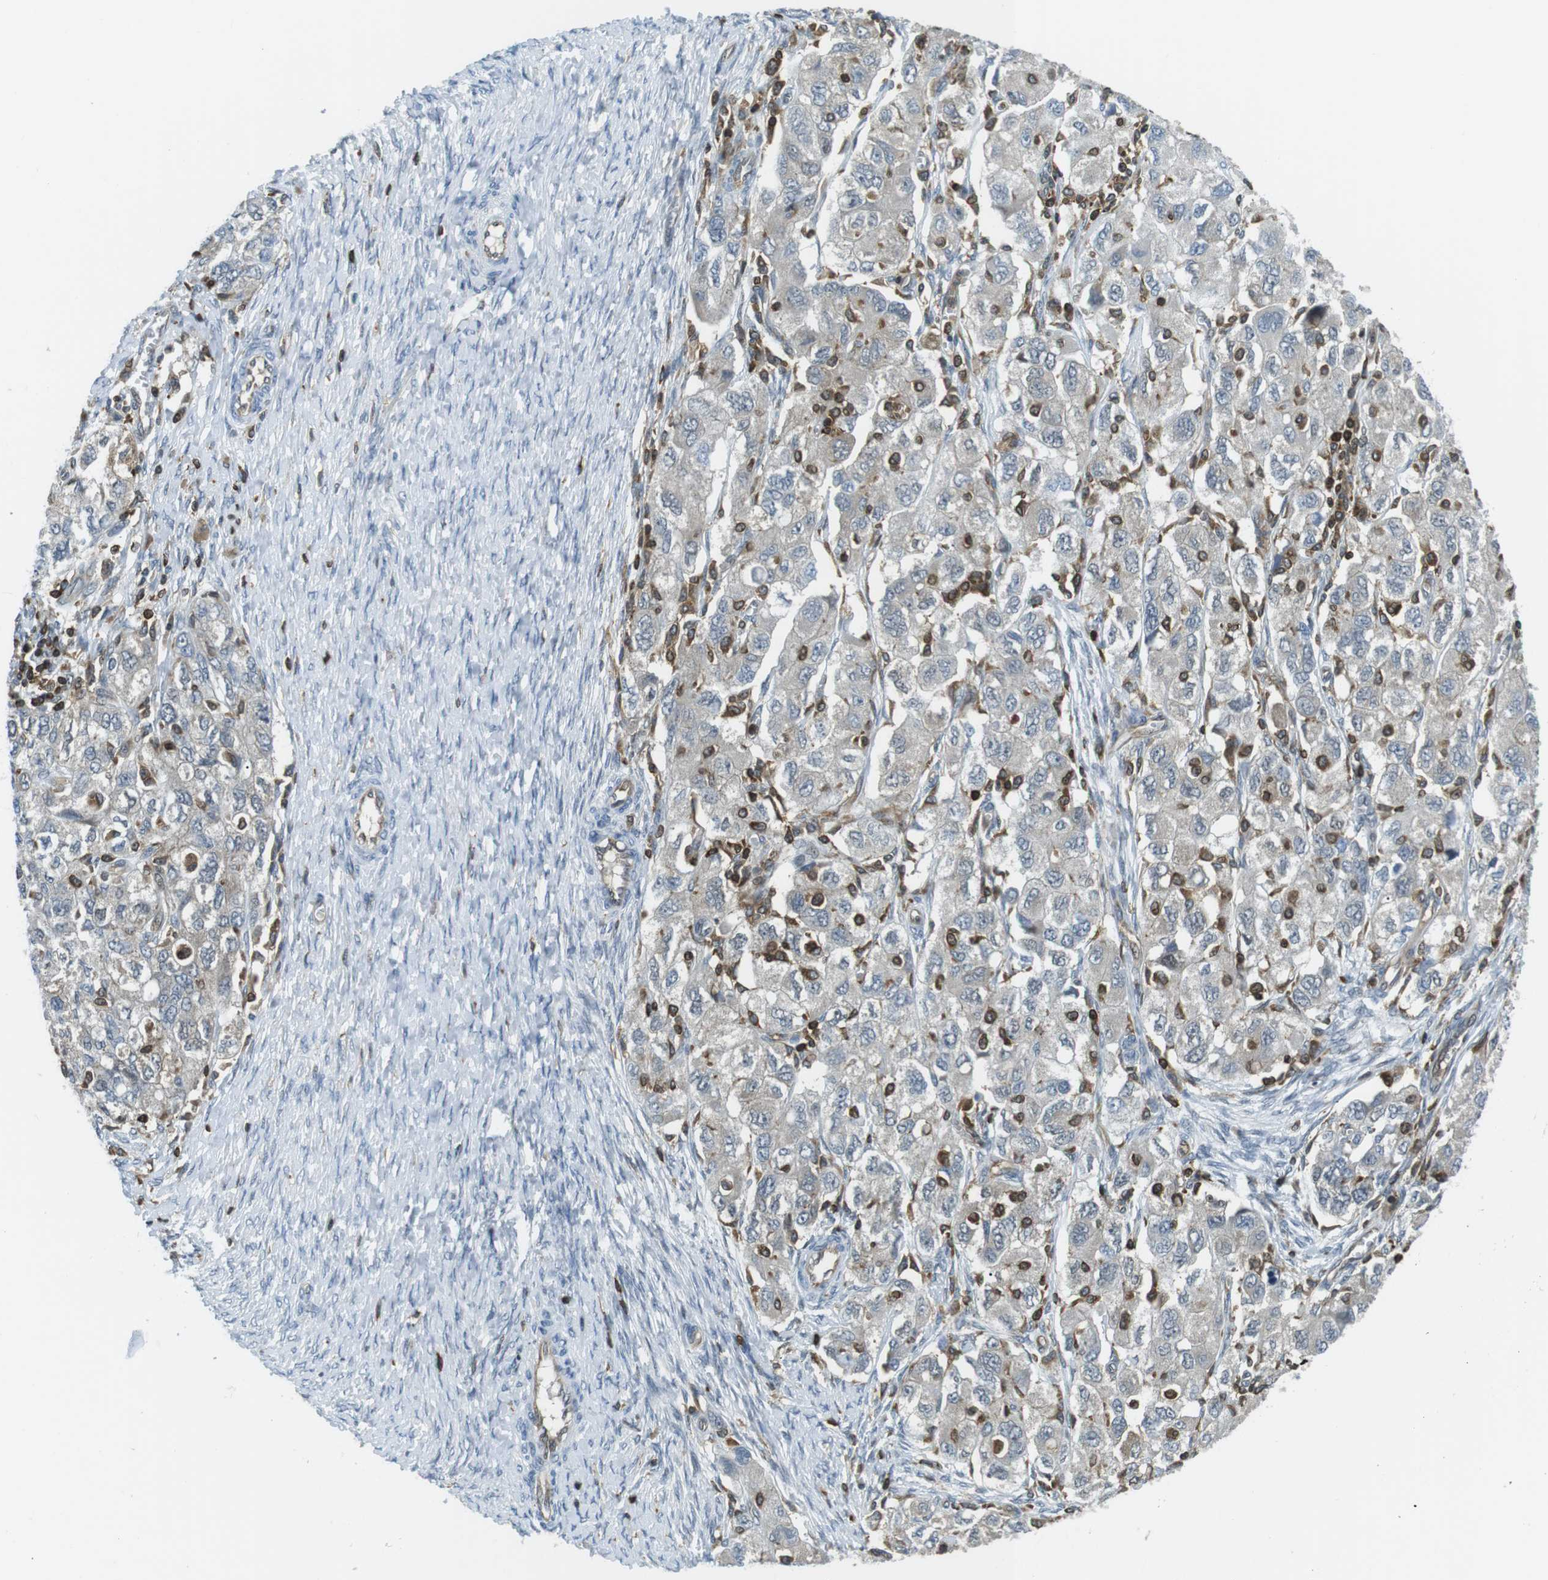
{"staining": {"intensity": "negative", "quantity": "none", "location": "none"}, "tissue": "ovarian cancer", "cell_type": "Tumor cells", "image_type": "cancer", "snomed": [{"axis": "morphology", "description": "Carcinoma, NOS"}, {"axis": "morphology", "description": "Cystadenocarcinoma, serous, NOS"}, {"axis": "topography", "description": "Ovary"}], "caption": "Tumor cells are negative for protein expression in human ovarian cancer (serous cystadenocarcinoma).", "gene": "STK10", "patient": {"sex": "female", "age": 69}}